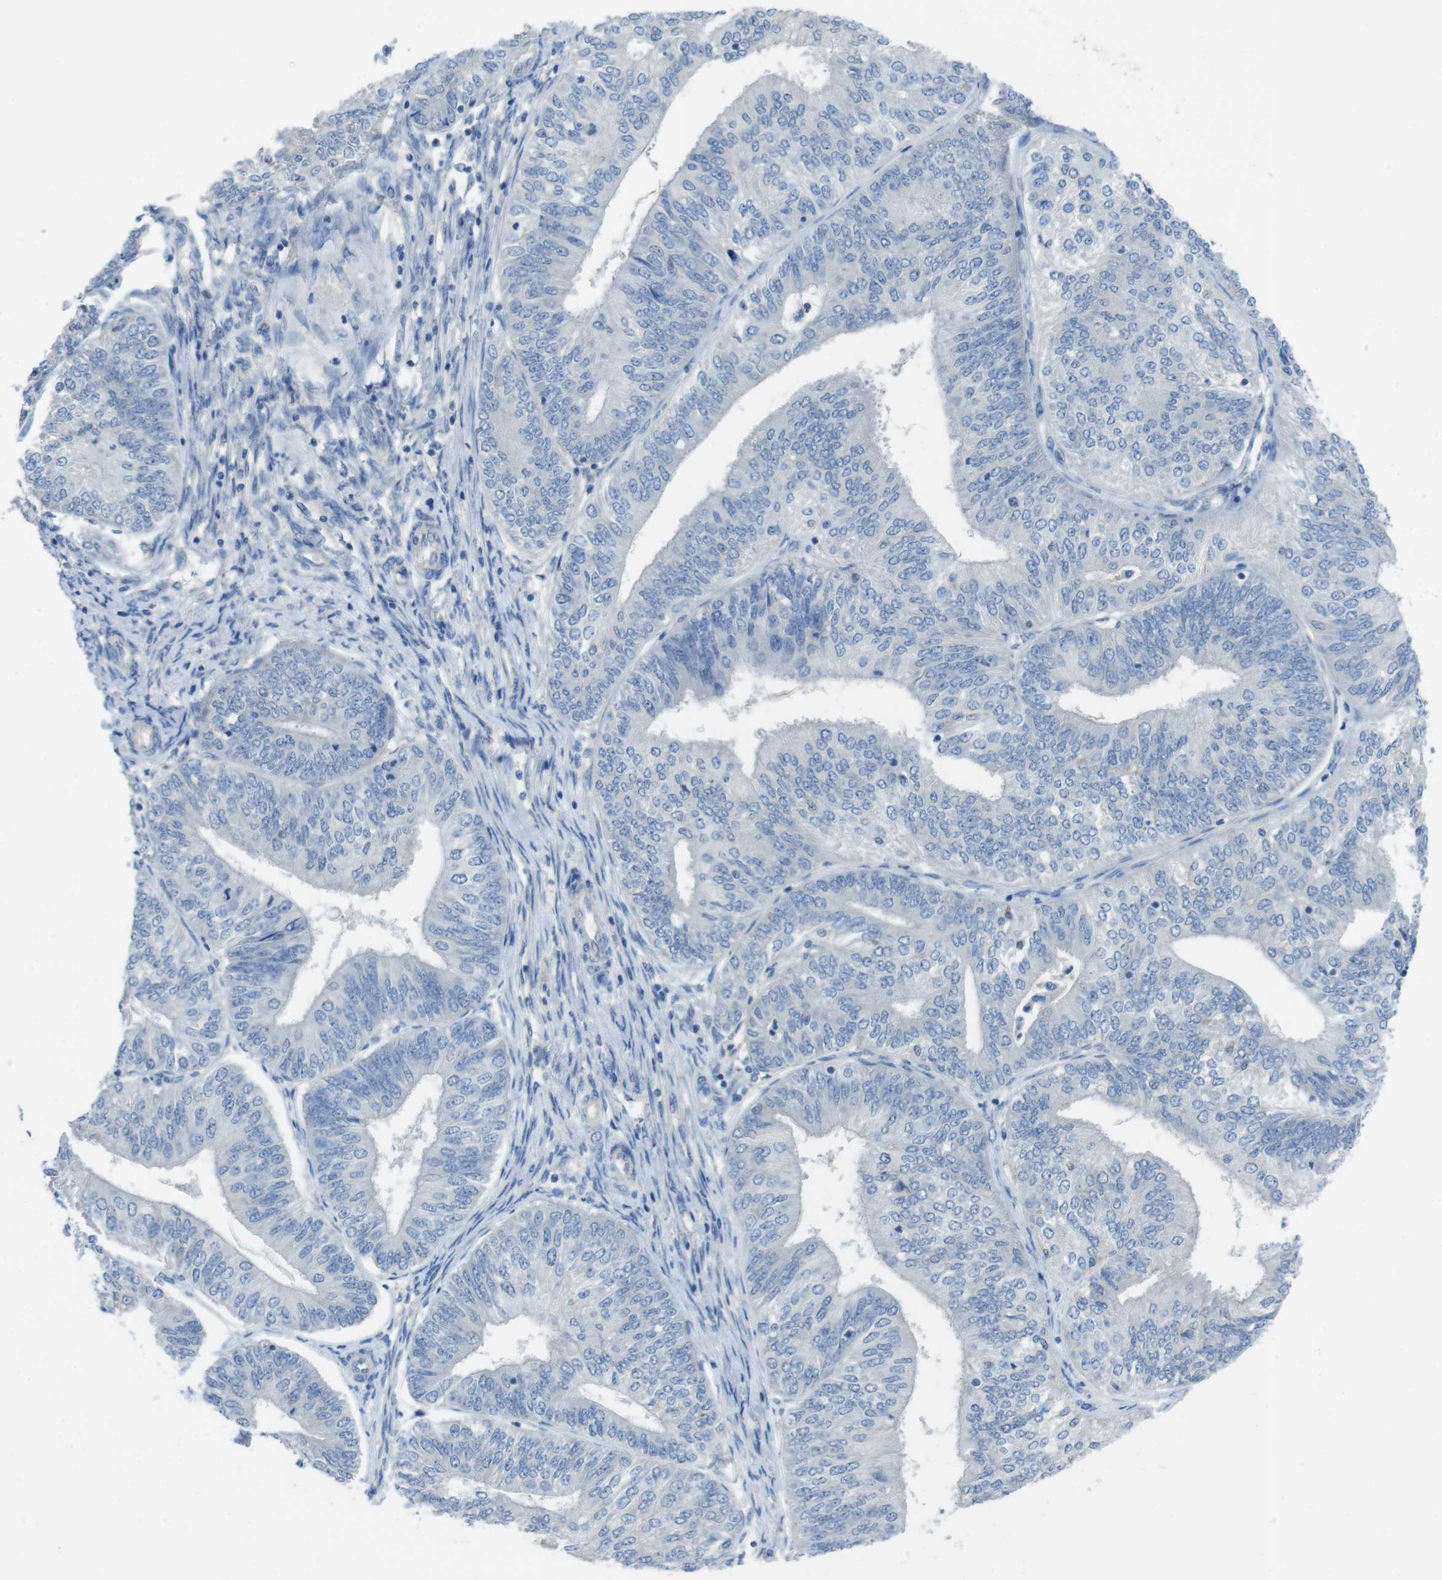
{"staining": {"intensity": "negative", "quantity": "none", "location": "none"}, "tissue": "endometrial cancer", "cell_type": "Tumor cells", "image_type": "cancer", "snomed": [{"axis": "morphology", "description": "Adenocarcinoma, NOS"}, {"axis": "topography", "description": "Endometrium"}], "caption": "This is an IHC histopathology image of human endometrial cancer. There is no positivity in tumor cells.", "gene": "CYP2C8", "patient": {"sex": "female", "age": 58}}